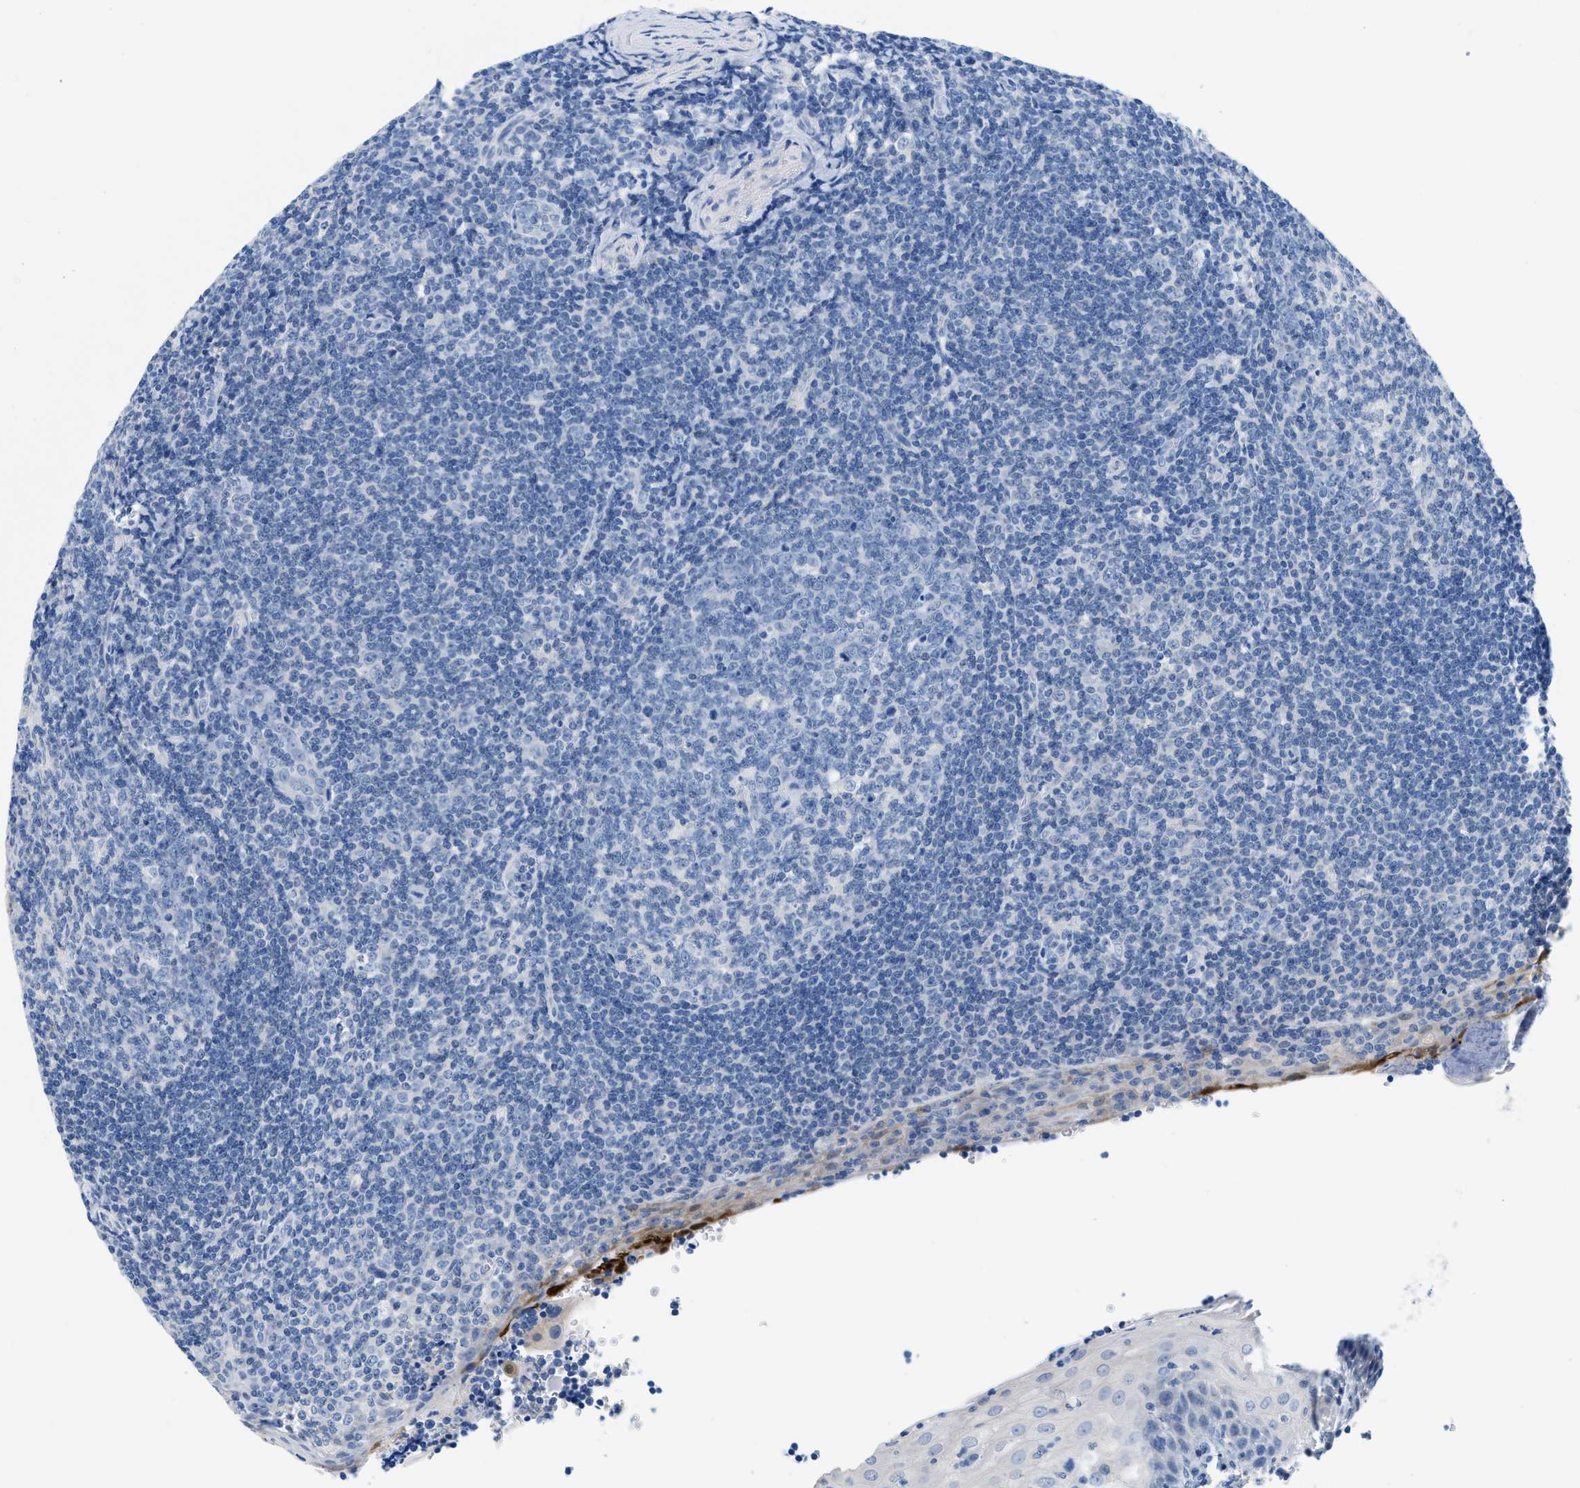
{"staining": {"intensity": "negative", "quantity": "none", "location": "none"}, "tissue": "tonsil", "cell_type": "Germinal center cells", "image_type": "normal", "snomed": [{"axis": "morphology", "description": "Normal tissue, NOS"}, {"axis": "topography", "description": "Tonsil"}], "caption": "Immunohistochemistry of benign tonsil reveals no expression in germinal center cells. Nuclei are stained in blue.", "gene": "BPGM", "patient": {"sex": "male", "age": 37}}